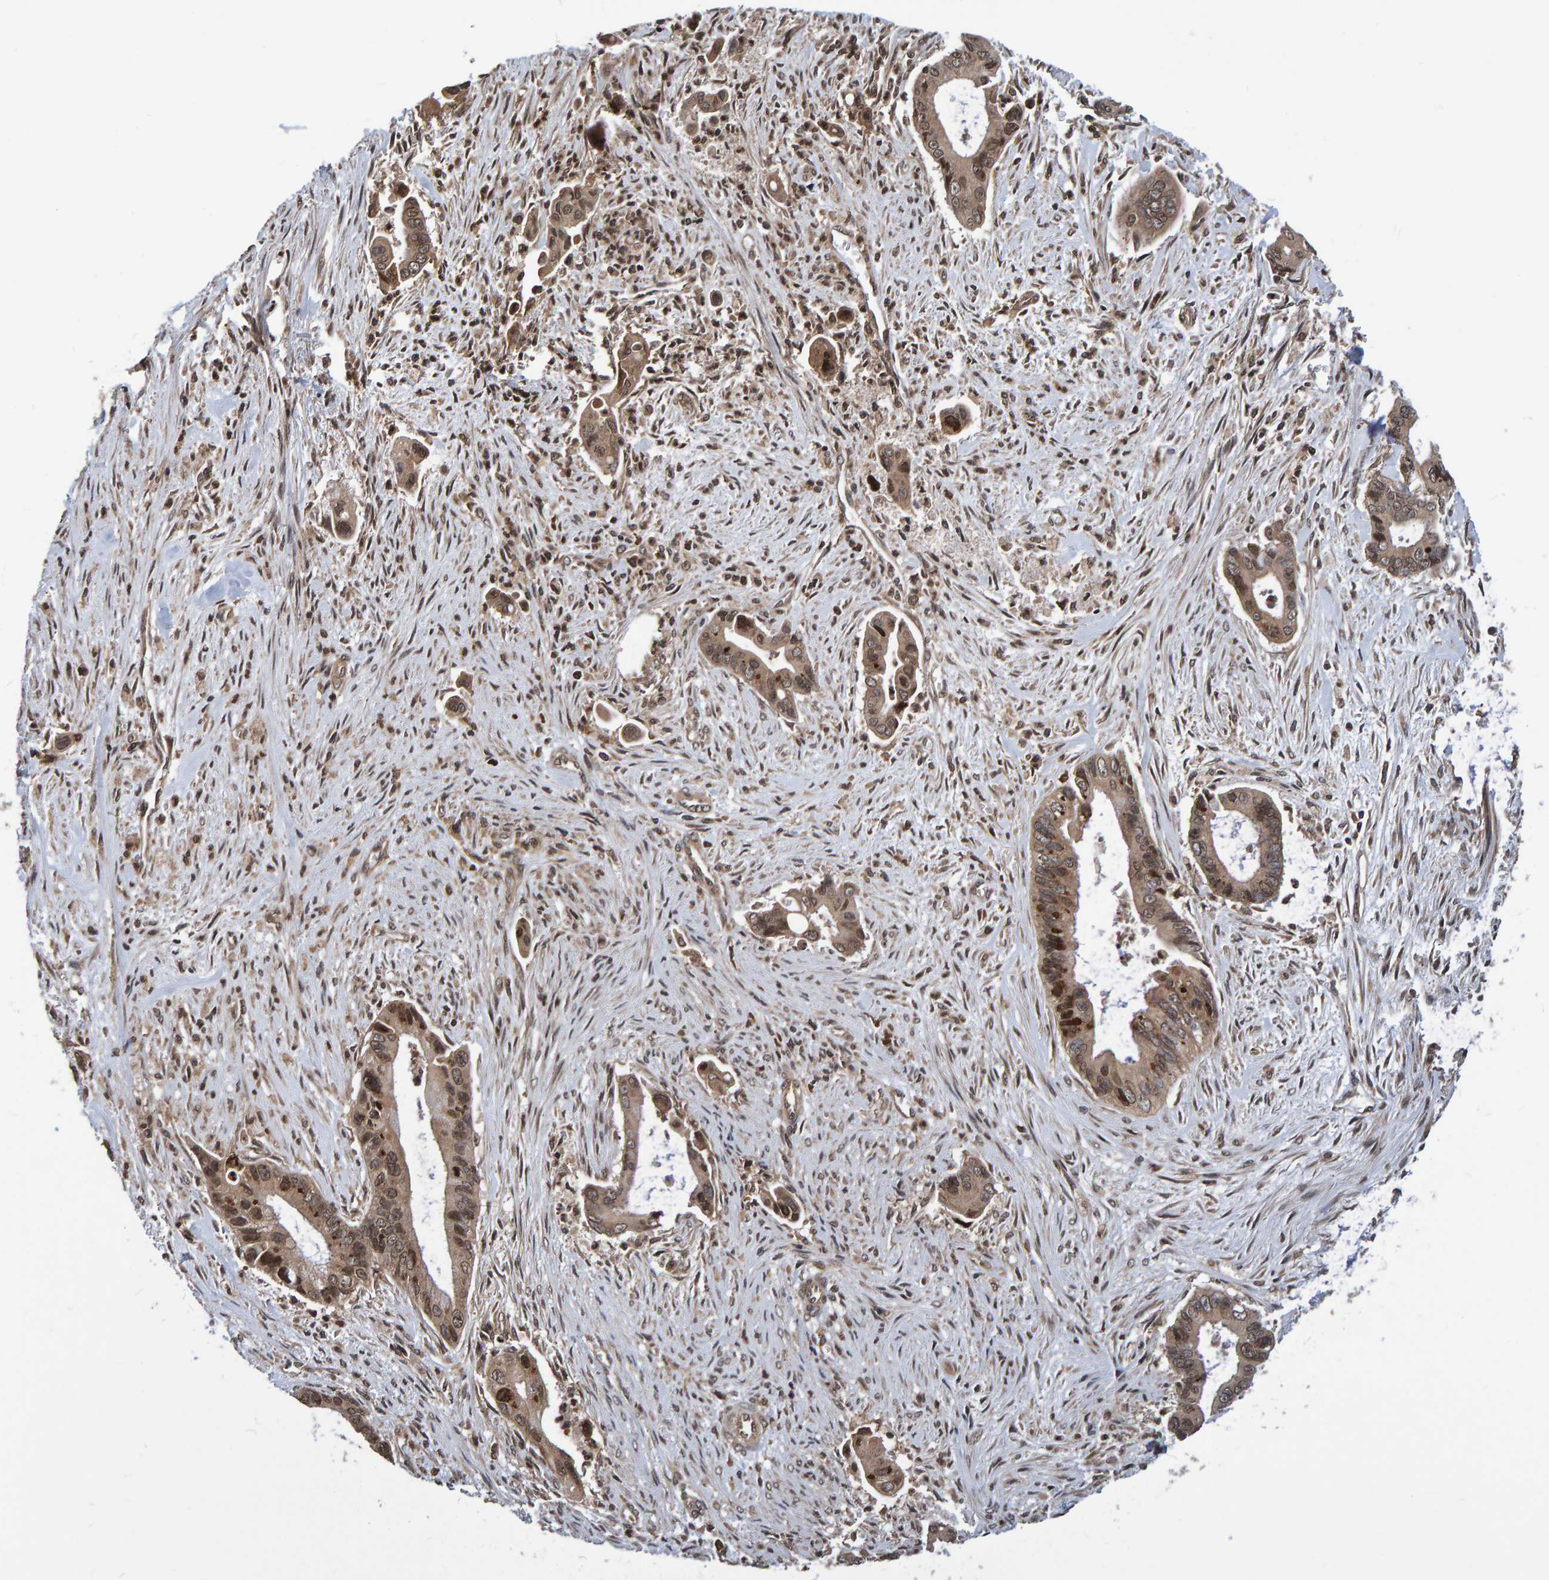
{"staining": {"intensity": "moderate", "quantity": ">75%", "location": "cytoplasmic/membranous,nuclear"}, "tissue": "liver cancer", "cell_type": "Tumor cells", "image_type": "cancer", "snomed": [{"axis": "morphology", "description": "Cholangiocarcinoma"}, {"axis": "topography", "description": "Liver"}], "caption": "A photomicrograph showing moderate cytoplasmic/membranous and nuclear staining in about >75% of tumor cells in liver cancer, as visualized by brown immunohistochemical staining.", "gene": "GAB2", "patient": {"sex": "female", "age": 55}}